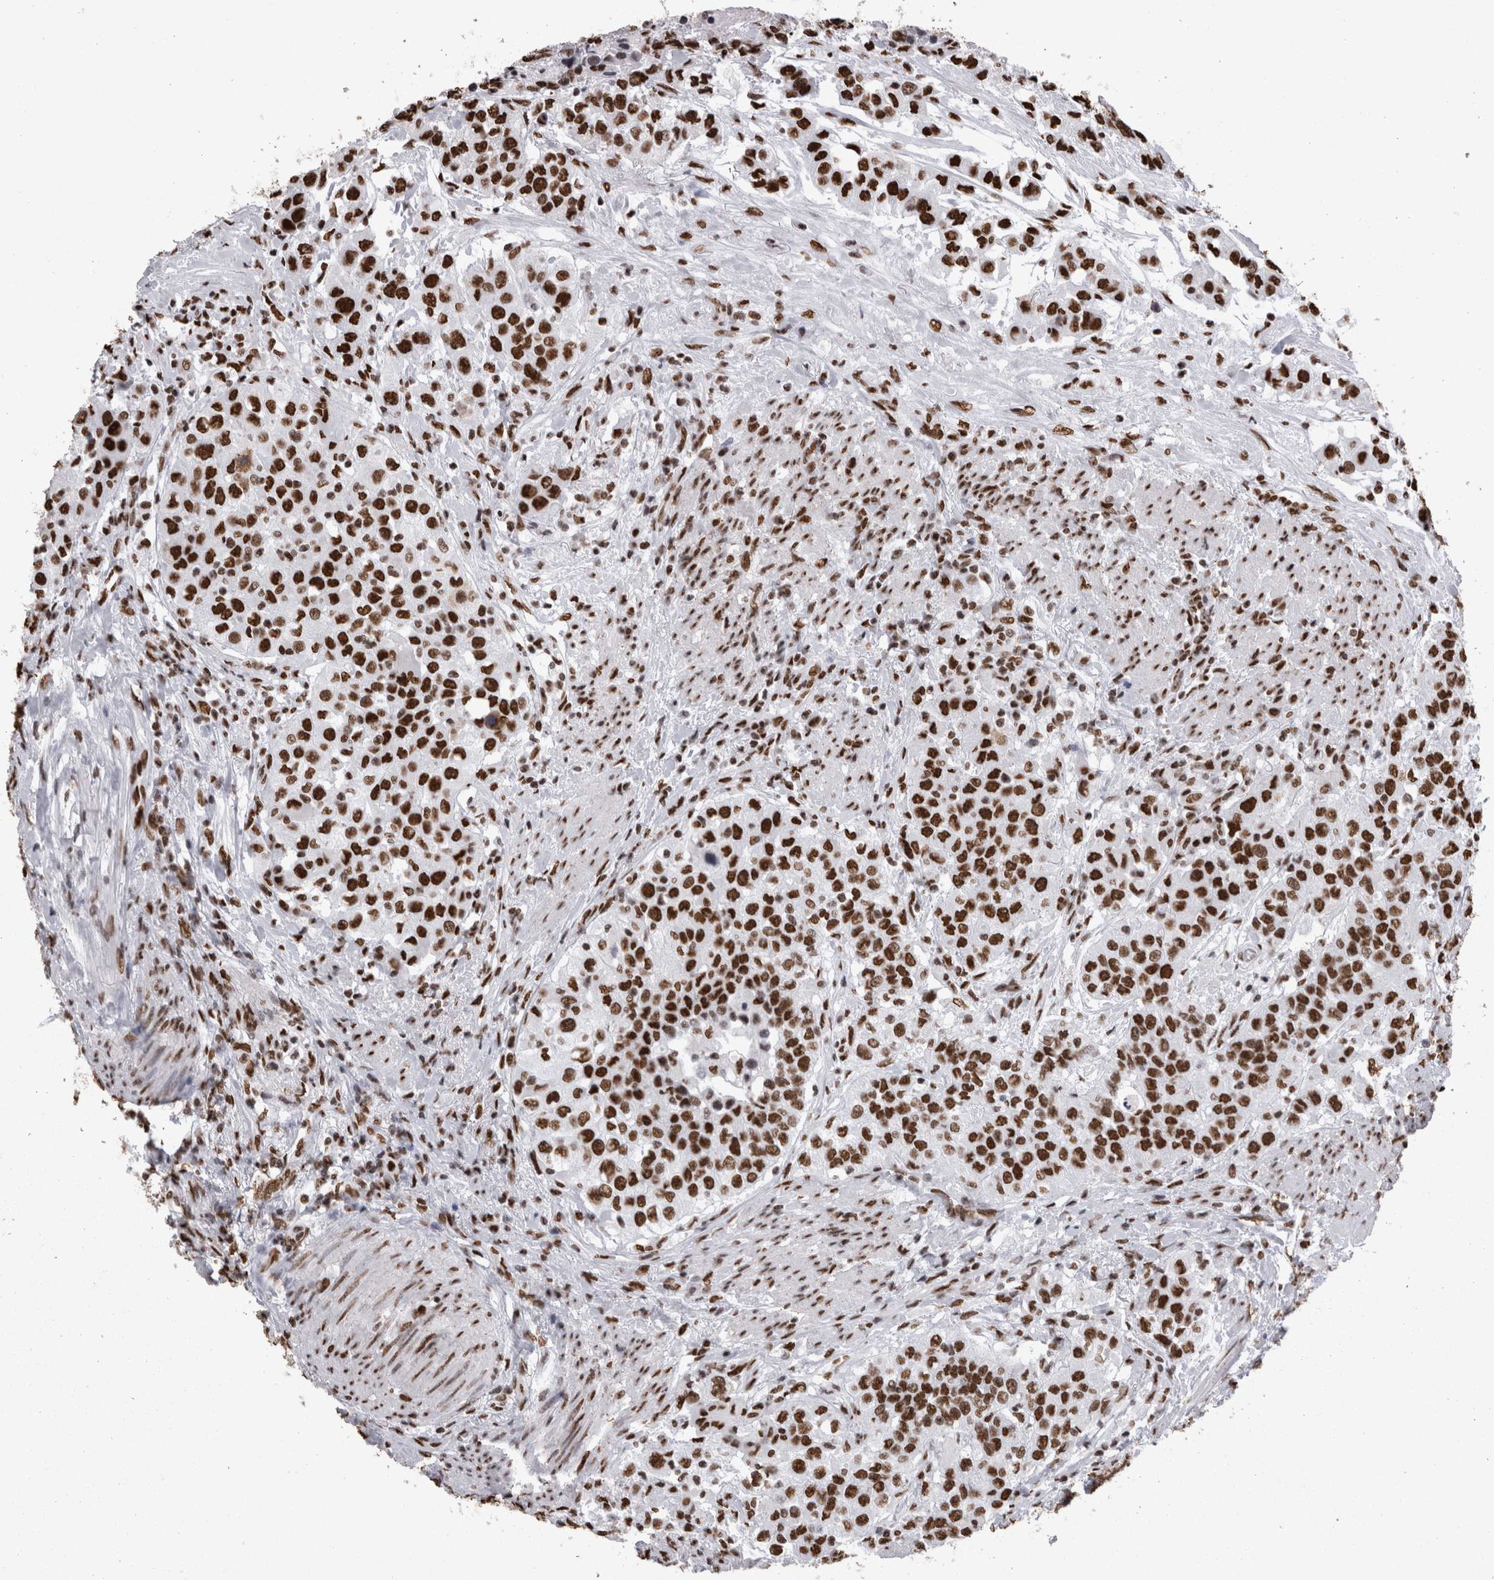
{"staining": {"intensity": "strong", "quantity": ">75%", "location": "nuclear"}, "tissue": "urothelial cancer", "cell_type": "Tumor cells", "image_type": "cancer", "snomed": [{"axis": "morphology", "description": "Urothelial carcinoma, High grade"}, {"axis": "topography", "description": "Urinary bladder"}], "caption": "This histopathology image displays IHC staining of human urothelial cancer, with high strong nuclear staining in about >75% of tumor cells.", "gene": "HNRNPM", "patient": {"sex": "female", "age": 80}}